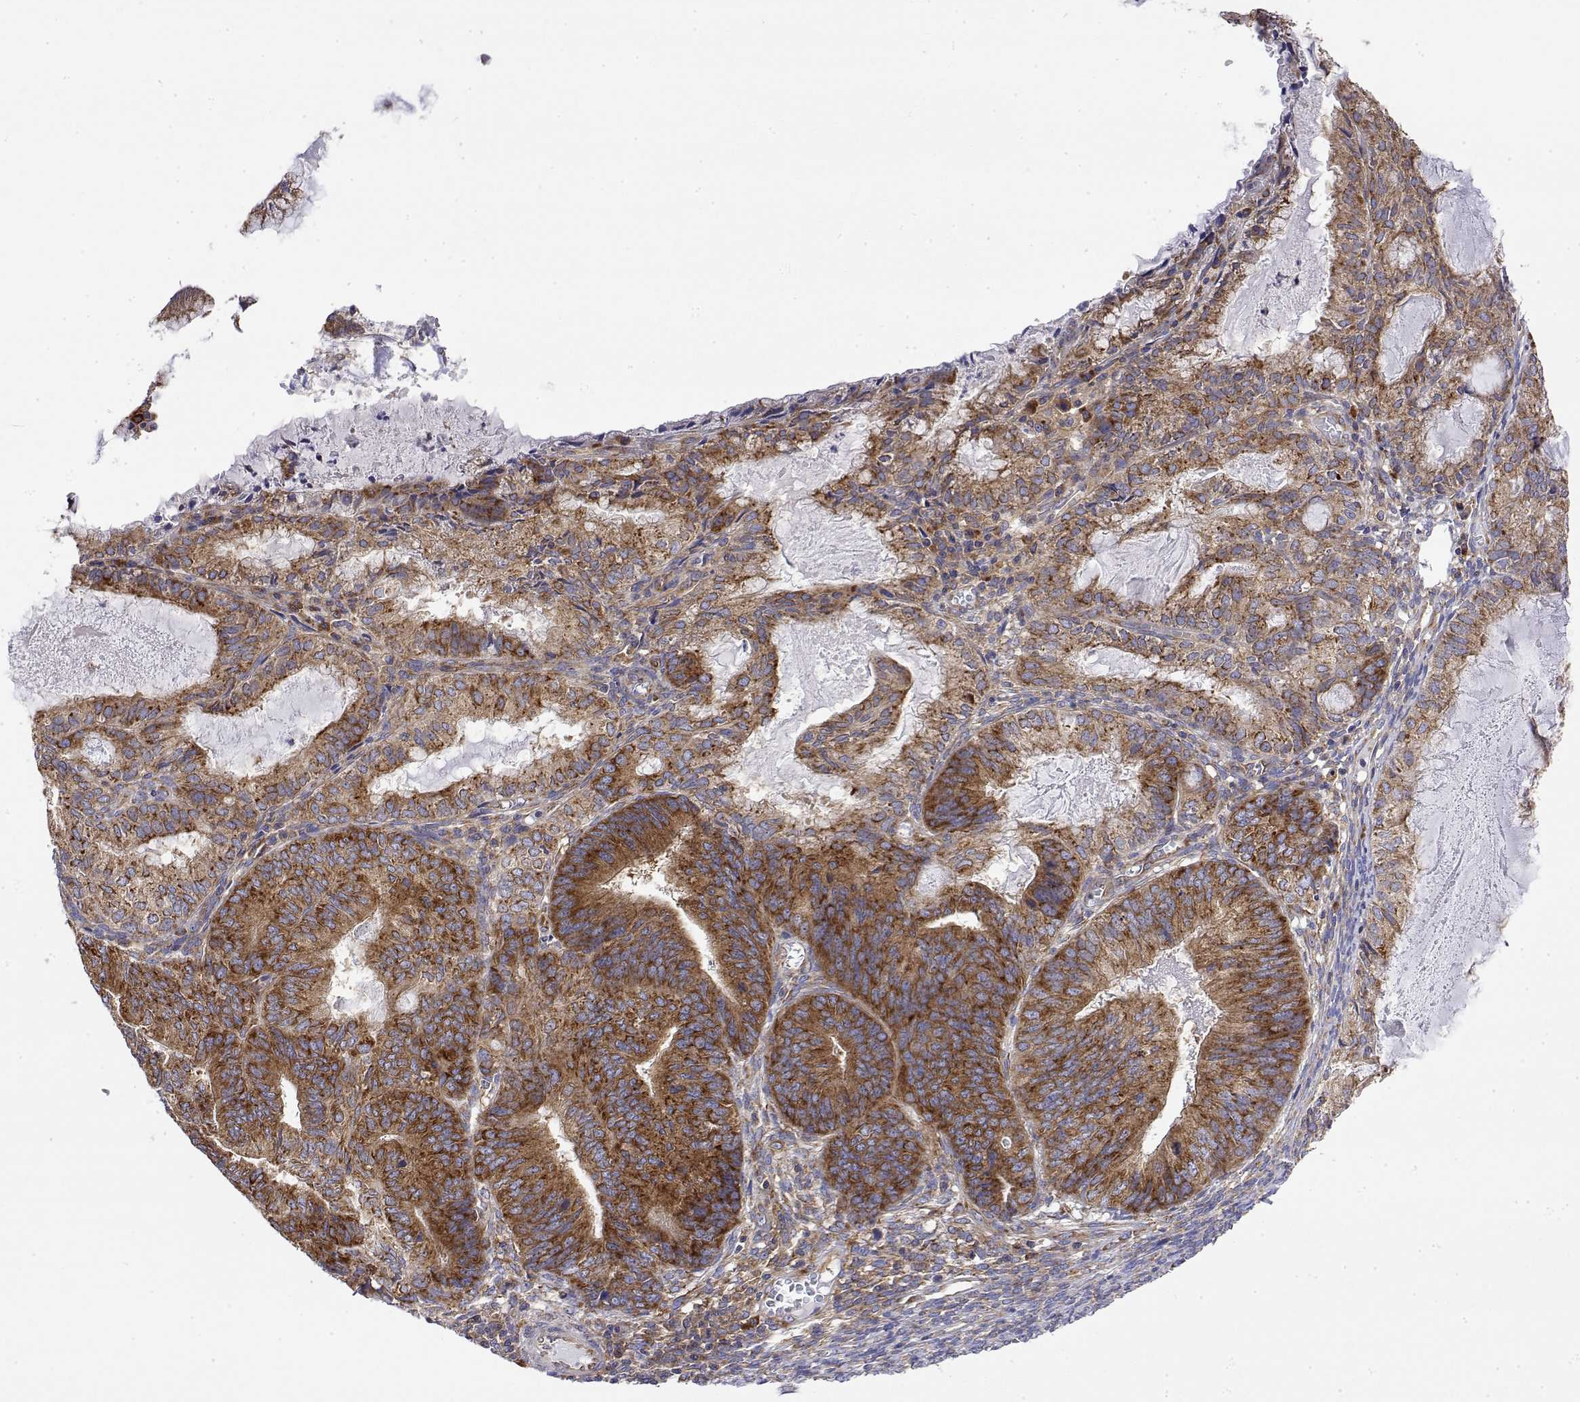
{"staining": {"intensity": "moderate", "quantity": ">75%", "location": "cytoplasmic/membranous"}, "tissue": "endometrial cancer", "cell_type": "Tumor cells", "image_type": "cancer", "snomed": [{"axis": "morphology", "description": "Adenocarcinoma, NOS"}, {"axis": "topography", "description": "Endometrium"}], "caption": "About >75% of tumor cells in human endometrial cancer (adenocarcinoma) exhibit moderate cytoplasmic/membranous protein expression as visualized by brown immunohistochemical staining.", "gene": "EEF1G", "patient": {"sex": "female", "age": 86}}